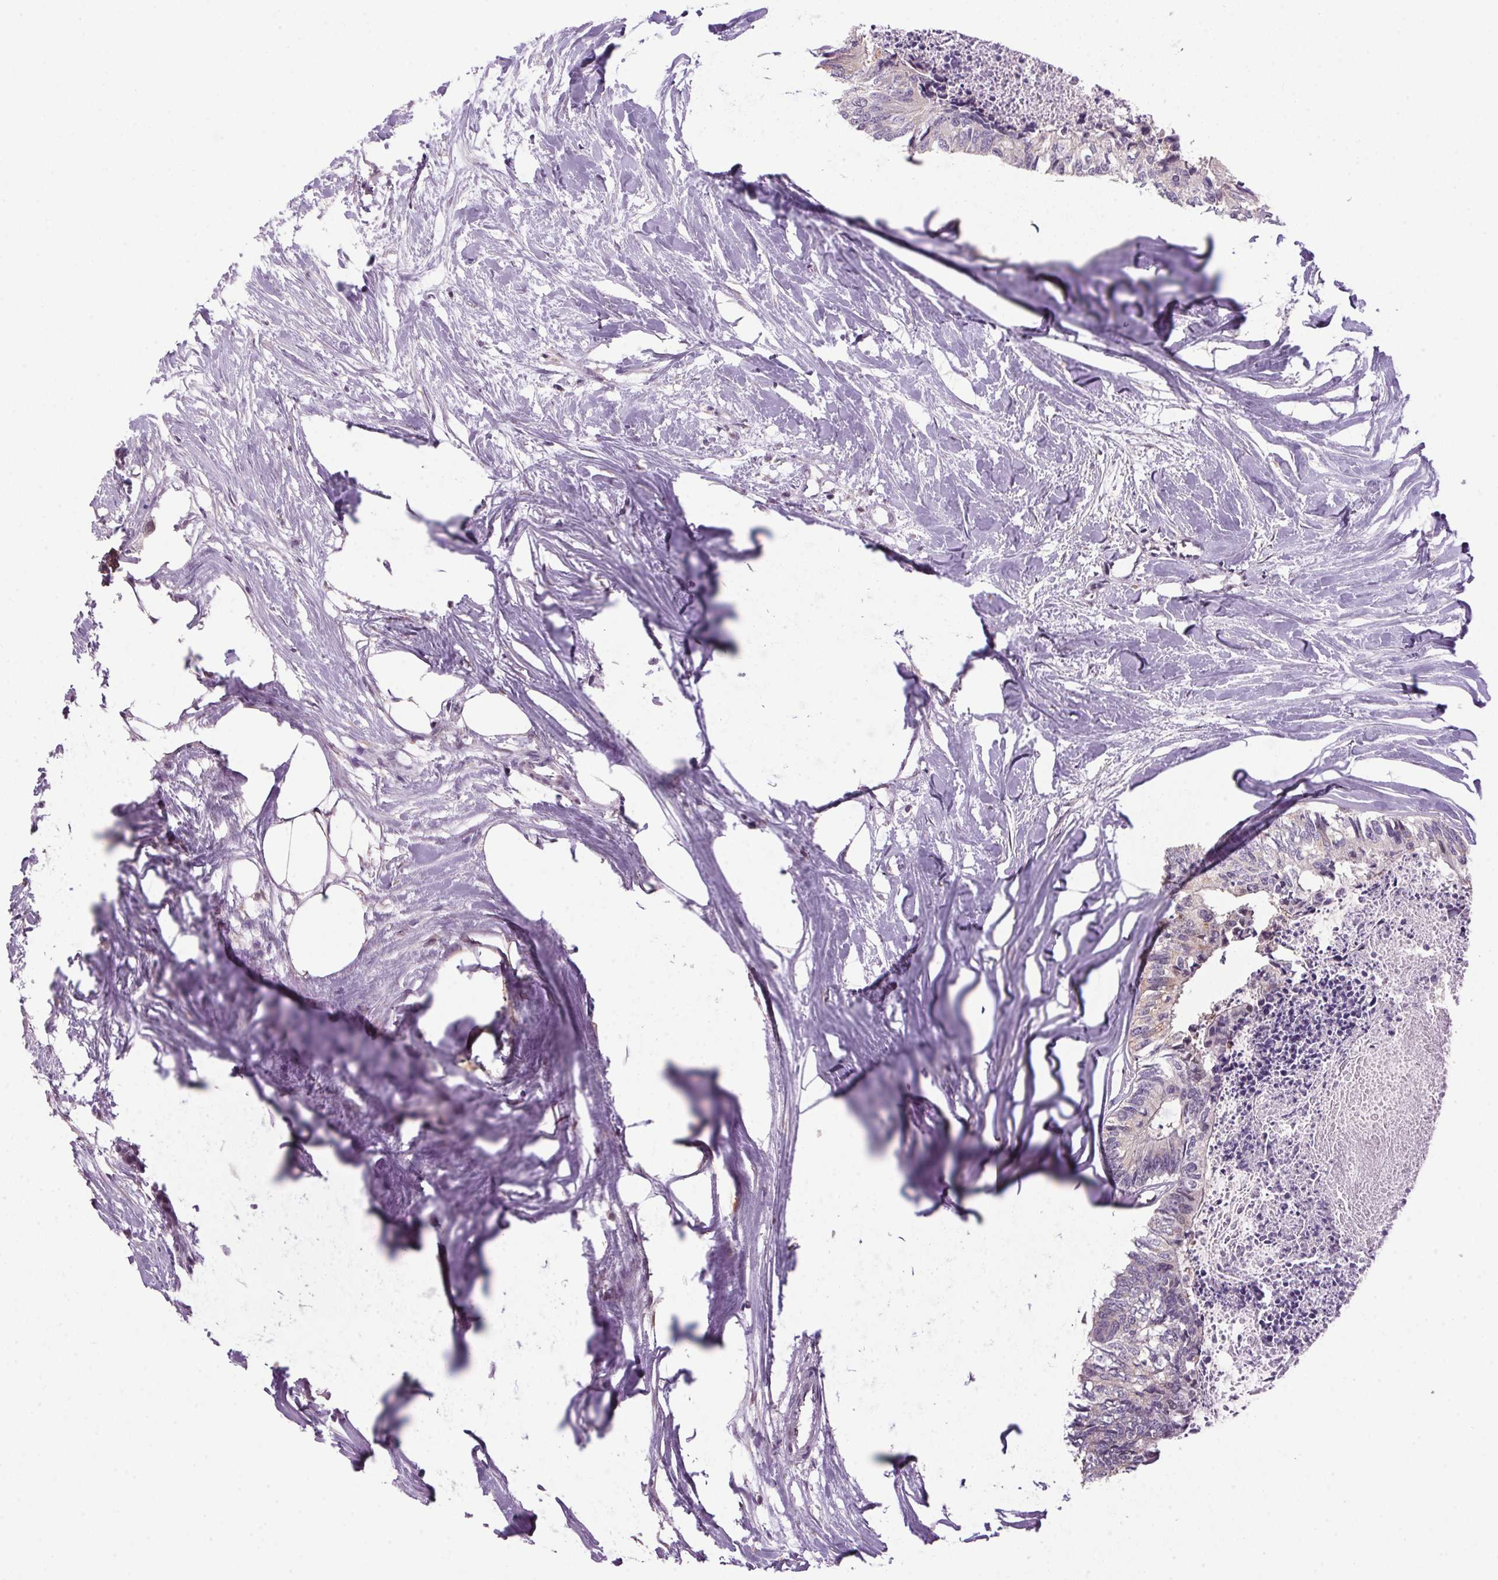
{"staining": {"intensity": "negative", "quantity": "none", "location": "none"}, "tissue": "colorectal cancer", "cell_type": "Tumor cells", "image_type": "cancer", "snomed": [{"axis": "morphology", "description": "Adenocarcinoma, NOS"}, {"axis": "topography", "description": "Colon"}, {"axis": "topography", "description": "Rectum"}], "caption": "High power microscopy photomicrograph of an immunohistochemistry image of colorectal cancer, revealing no significant staining in tumor cells.", "gene": "AKR1E2", "patient": {"sex": "male", "age": 57}}